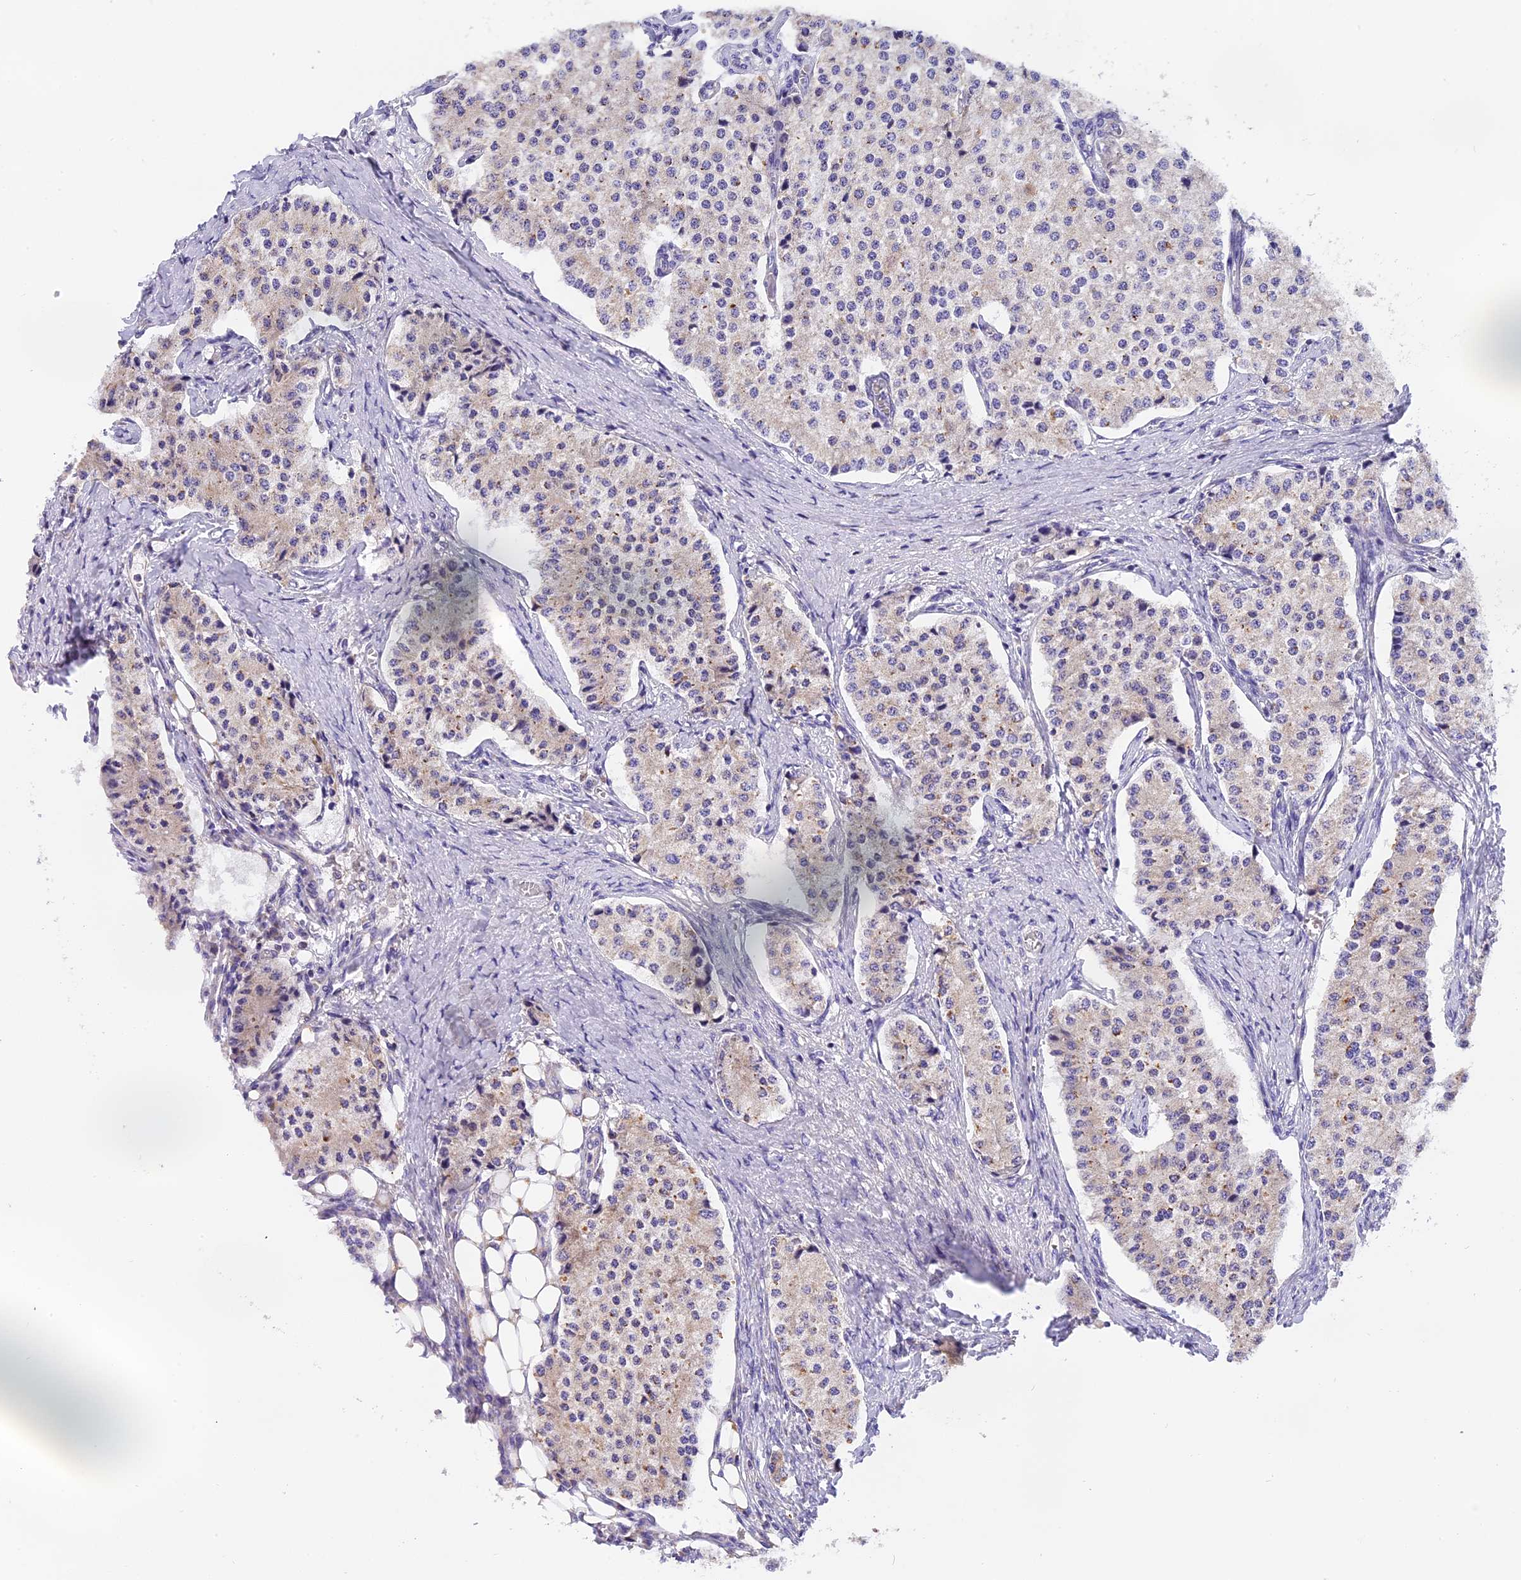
{"staining": {"intensity": "weak", "quantity": "<25%", "location": "cytoplasmic/membranous"}, "tissue": "carcinoid", "cell_type": "Tumor cells", "image_type": "cancer", "snomed": [{"axis": "morphology", "description": "Carcinoid, malignant, NOS"}, {"axis": "topography", "description": "Colon"}], "caption": "The histopathology image demonstrates no staining of tumor cells in carcinoid.", "gene": "MGME1", "patient": {"sex": "female", "age": 52}}